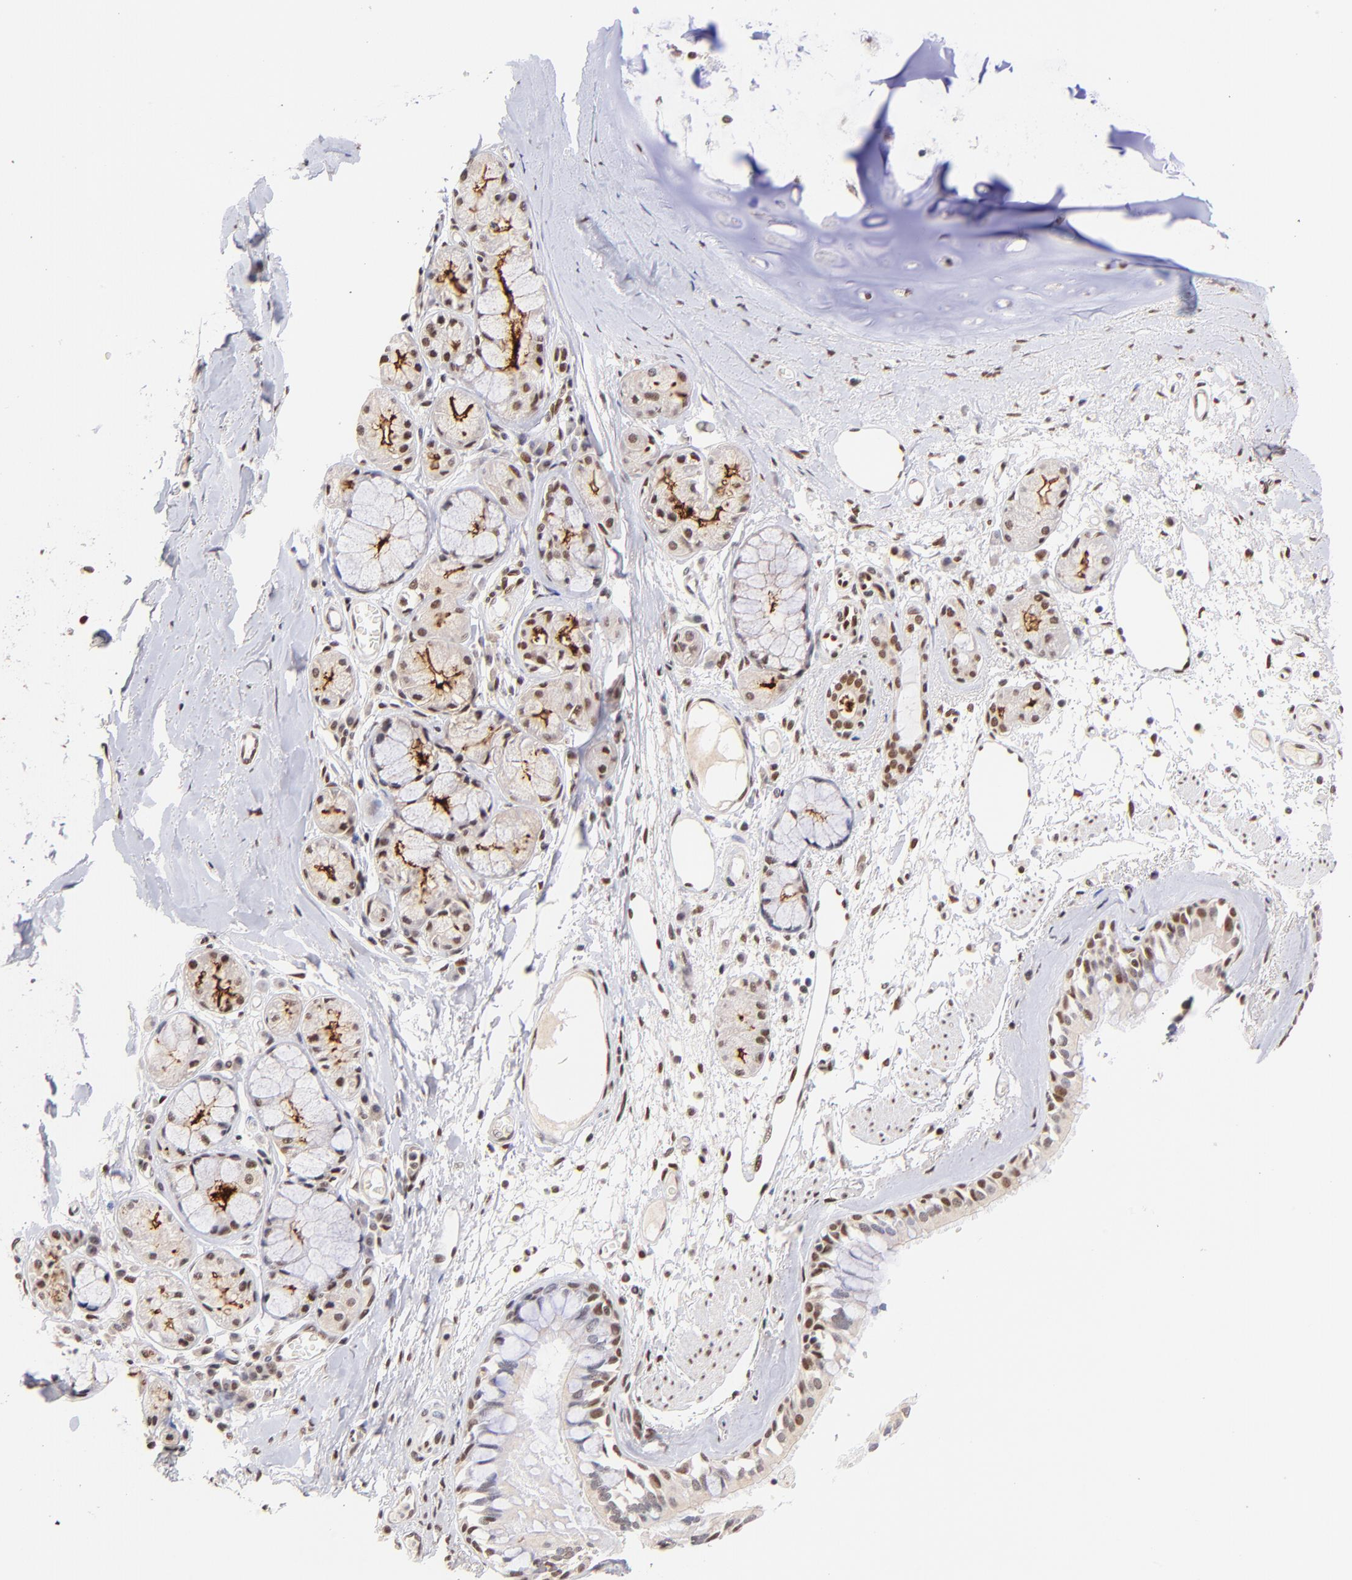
{"staining": {"intensity": "moderate", "quantity": ">75%", "location": "nuclear"}, "tissue": "bronchus", "cell_type": "Respiratory epithelial cells", "image_type": "normal", "snomed": [{"axis": "morphology", "description": "Normal tissue, NOS"}, {"axis": "topography", "description": "Bronchus"}, {"axis": "topography", "description": "Lung"}], "caption": "Approximately >75% of respiratory epithelial cells in unremarkable bronchus demonstrate moderate nuclear protein staining as visualized by brown immunohistochemical staining.", "gene": "MIDEAS", "patient": {"sex": "female", "age": 56}}